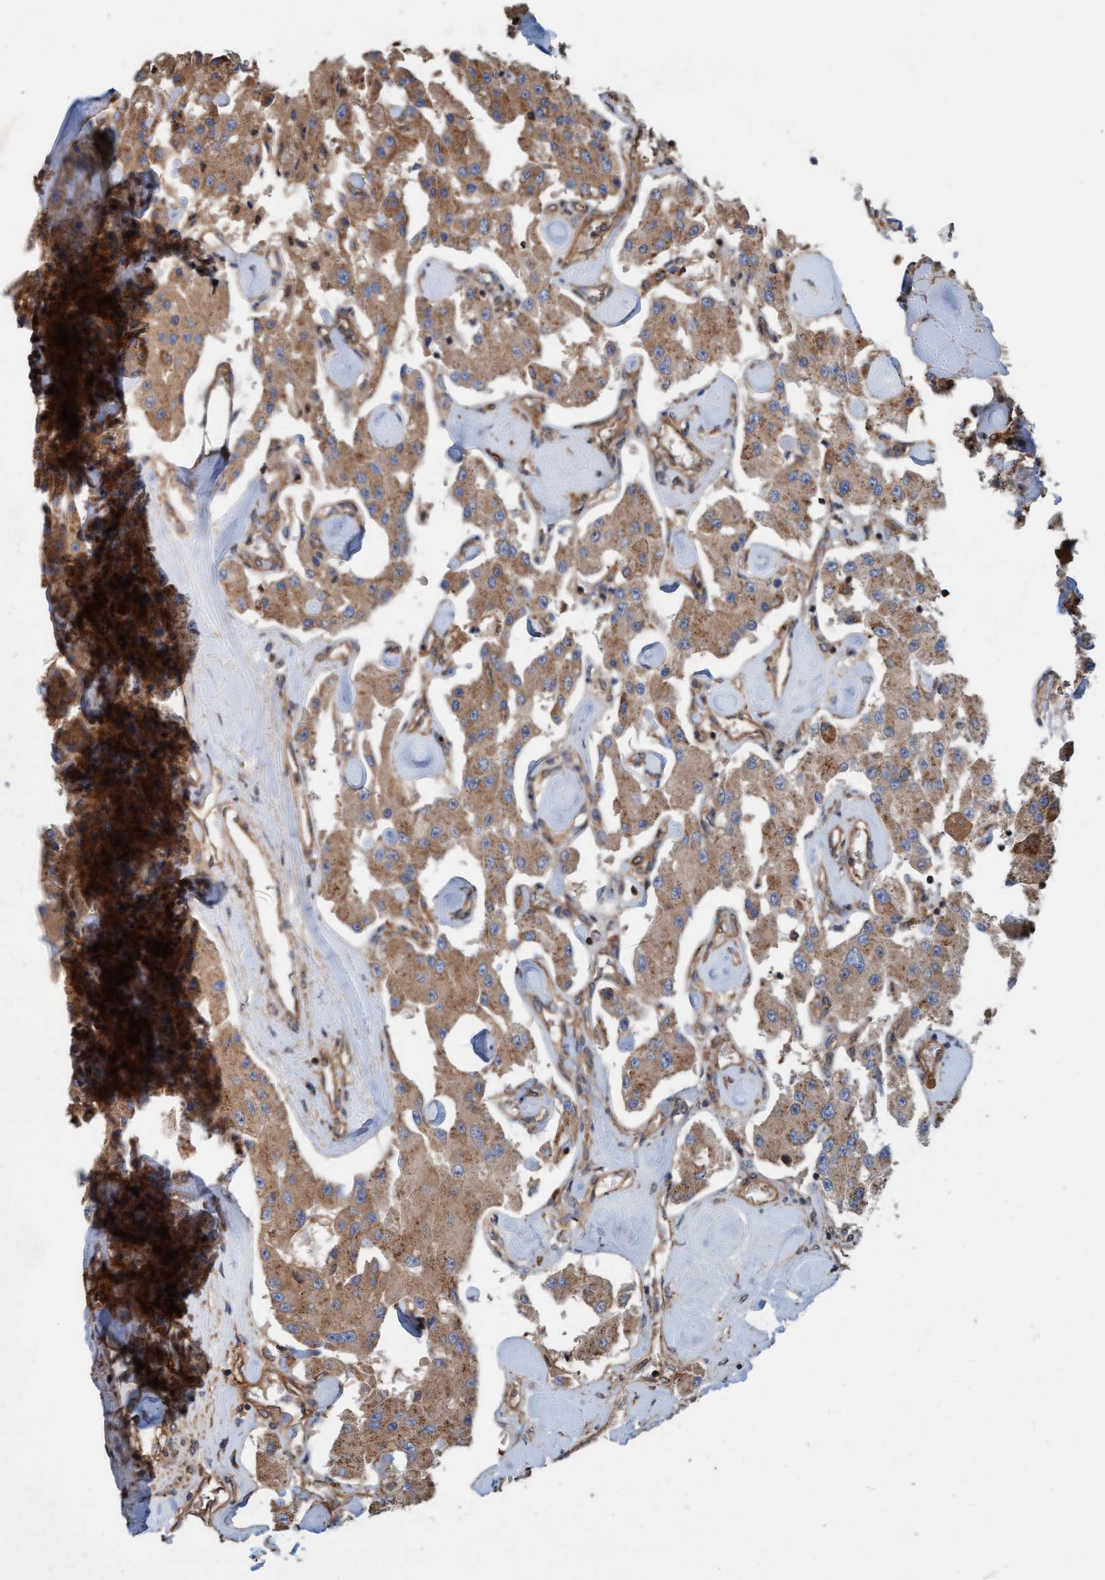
{"staining": {"intensity": "weak", "quantity": ">75%", "location": "cytoplasmic/membranous"}, "tissue": "carcinoid", "cell_type": "Tumor cells", "image_type": "cancer", "snomed": [{"axis": "morphology", "description": "Carcinoid, malignant, NOS"}, {"axis": "topography", "description": "Pancreas"}], "caption": "High-power microscopy captured an immunohistochemistry (IHC) micrograph of carcinoid, revealing weak cytoplasmic/membranous positivity in approximately >75% of tumor cells.", "gene": "ERAL1", "patient": {"sex": "male", "age": 41}}